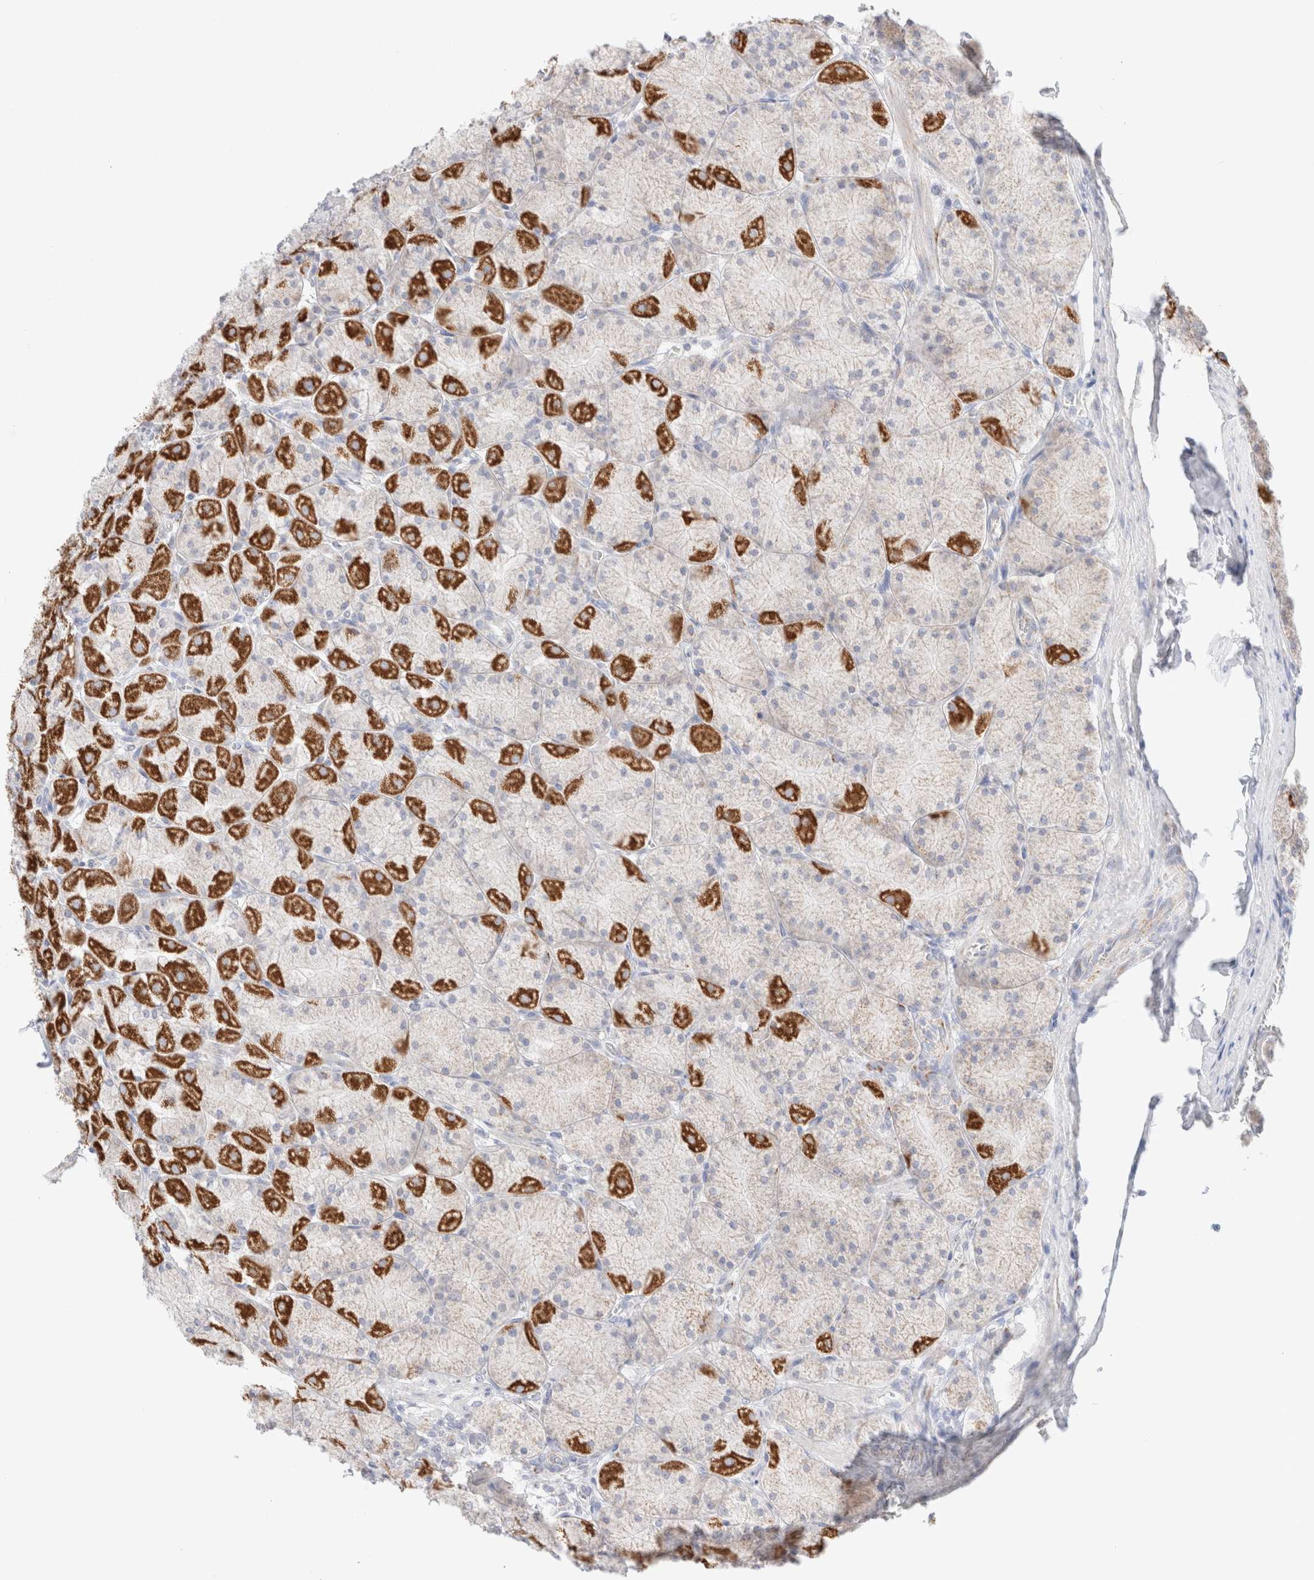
{"staining": {"intensity": "strong", "quantity": "25%-75%", "location": "cytoplasmic/membranous"}, "tissue": "stomach", "cell_type": "Glandular cells", "image_type": "normal", "snomed": [{"axis": "morphology", "description": "Normal tissue, NOS"}, {"axis": "topography", "description": "Stomach, upper"}], "caption": "Protein positivity by immunohistochemistry displays strong cytoplasmic/membranous expression in approximately 25%-75% of glandular cells in unremarkable stomach.", "gene": "ATP6V1C1", "patient": {"sex": "female", "age": 56}}